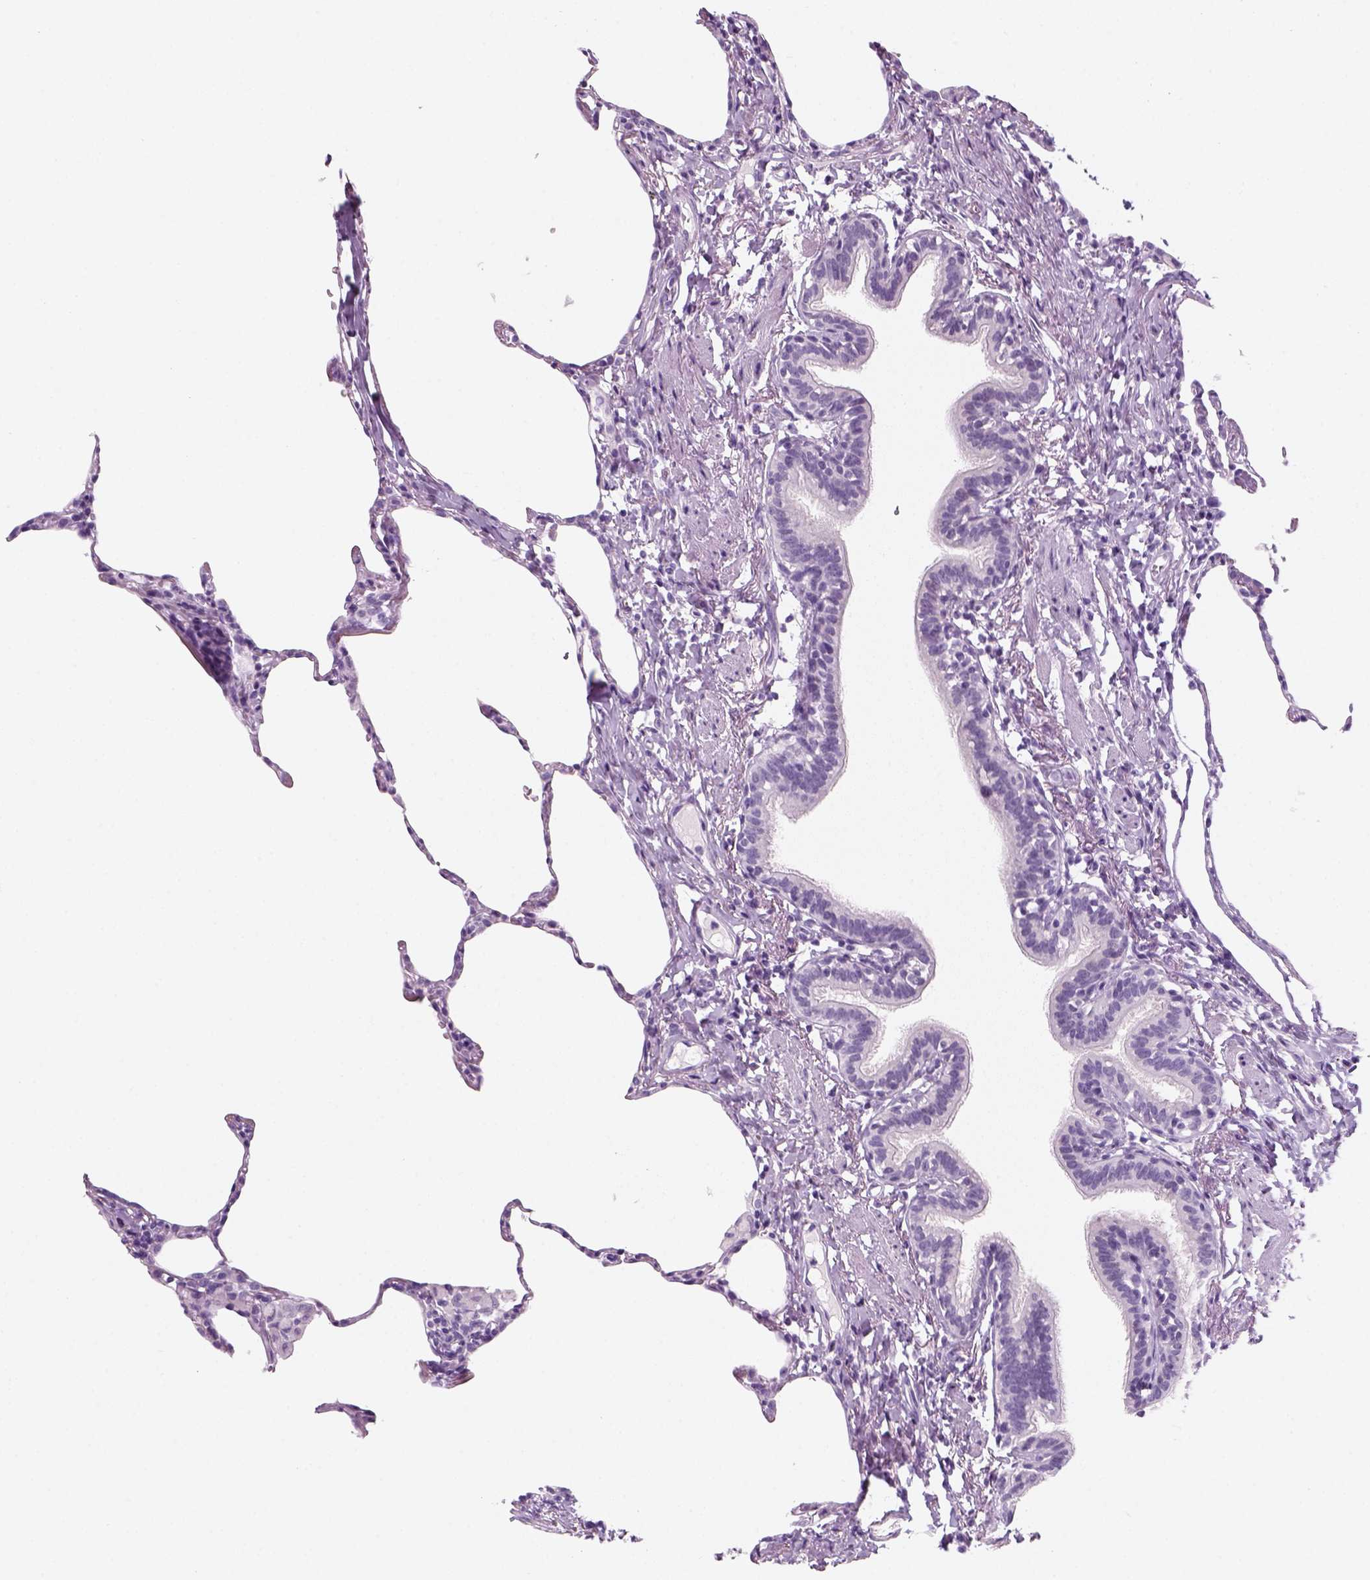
{"staining": {"intensity": "negative", "quantity": "none", "location": "none"}, "tissue": "lung", "cell_type": "Alveolar cells", "image_type": "normal", "snomed": [{"axis": "morphology", "description": "Normal tissue, NOS"}, {"axis": "topography", "description": "Lung"}], "caption": "DAB (3,3'-diaminobenzidine) immunohistochemical staining of benign lung displays no significant expression in alveolar cells. (Stains: DAB IHC with hematoxylin counter stain, Microscopy: brightfield microscopy at high magnification).", "gene": "KRTAP11", "patient": {"sex": "female", "age": 57}}